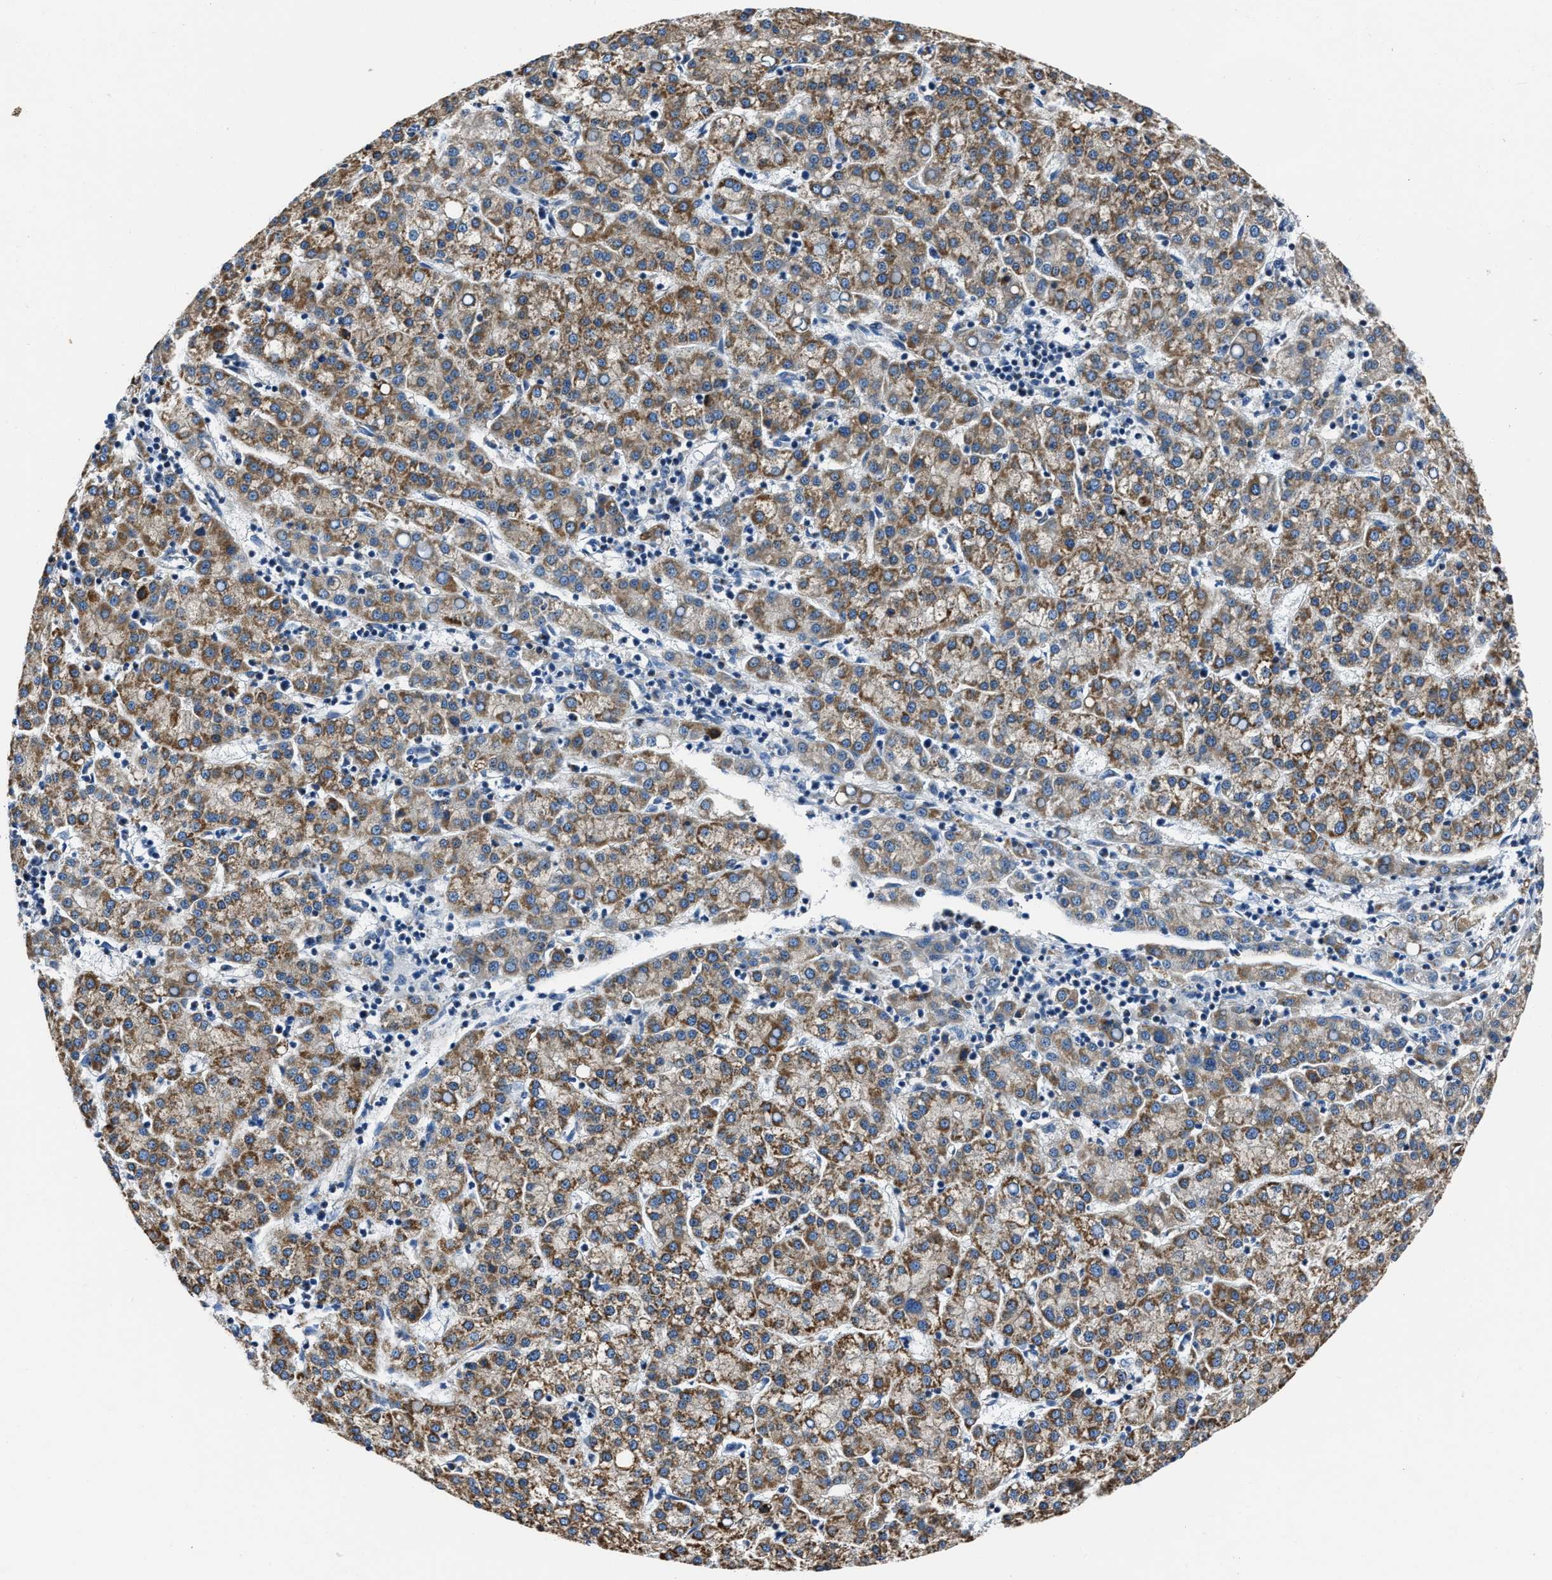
{"staining": {"intensity": "moderate", "quantity": ">75%", "location": "cytoplasmic/membranous"}, "tissue": "liver cancer", "cell_type": "Tumor cells", "image_type": "cancer", "snomed": [{"axis": "morphology", "description": "Carcinoma, Hepatocellular, NOS"}, {"axis": "topography", "description": "Liver"}], "caption": "This image demonstrates immunohistochemistry (IHC) staining of liver hepatocellular carcinoma, with medium moderate cytoplasmic/membranous staining in about >75% of tumor cells.", "gene": "NSUN5", "patient": {"sex": "female", "age": 58}}